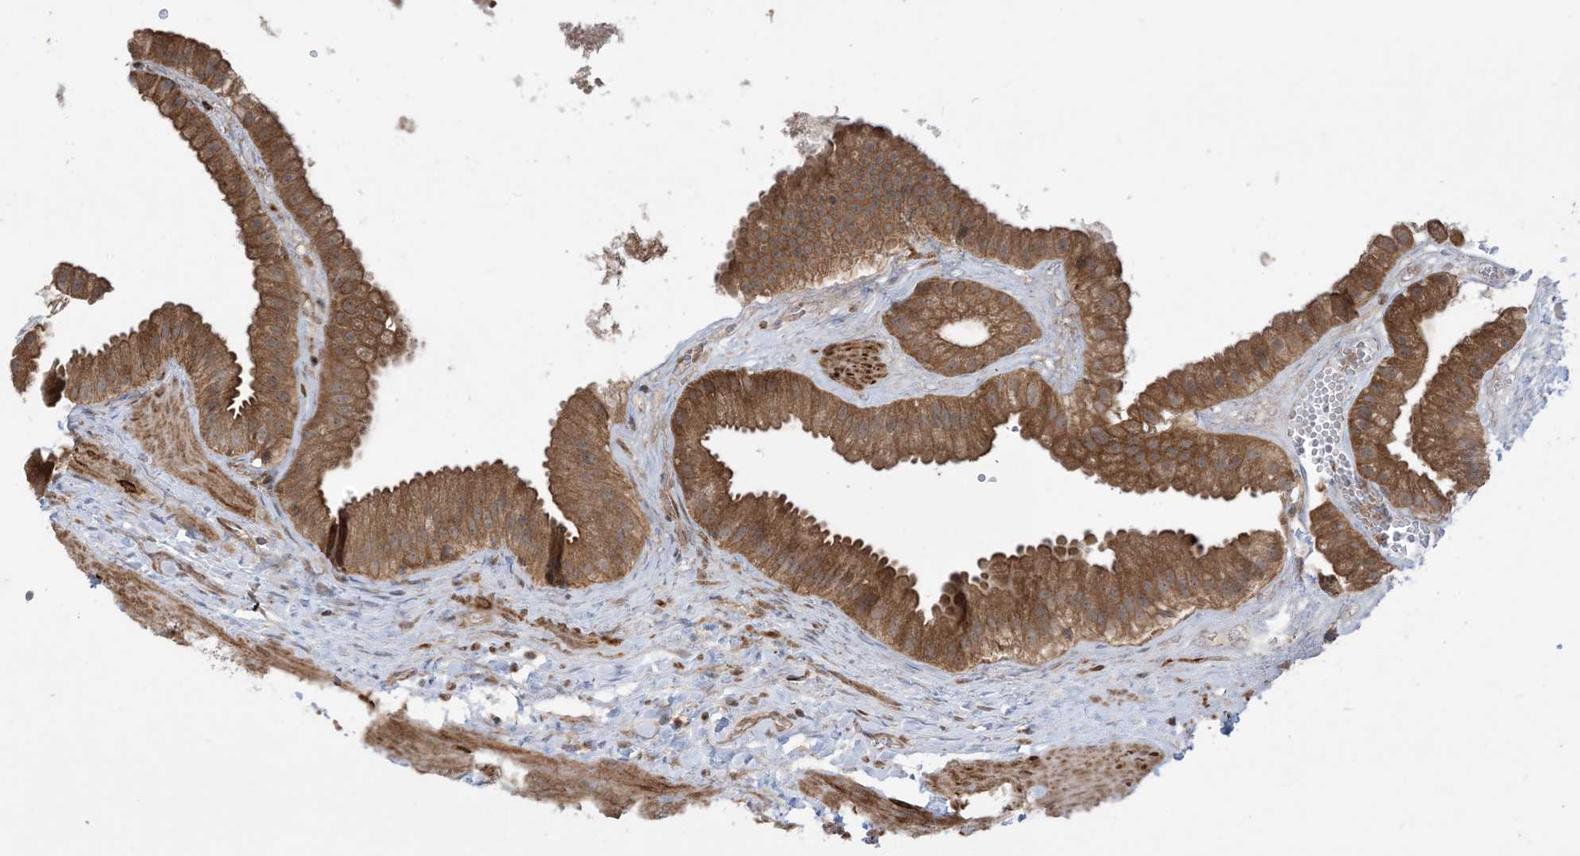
{"staining": {"intensity": "moderate", "quantity": ">75%", "location": "cytoplasmic/membranous"}, "tissue": "gallbladder", "cell_type": "Glandular cells", "image_type": "normal", "snomed": [{"axis": "morphology", "description": "Normal tissue, NOS"}, {"axis": "topography", "description": "Gallbladder"}], "caption": "Glandular cells reveal moderate cytoplasmic/membranous positivity in about >75% of cells in normal gallbladder.", "gene": "SOGA3", "patient": {"sex": "male", "age": 55}}